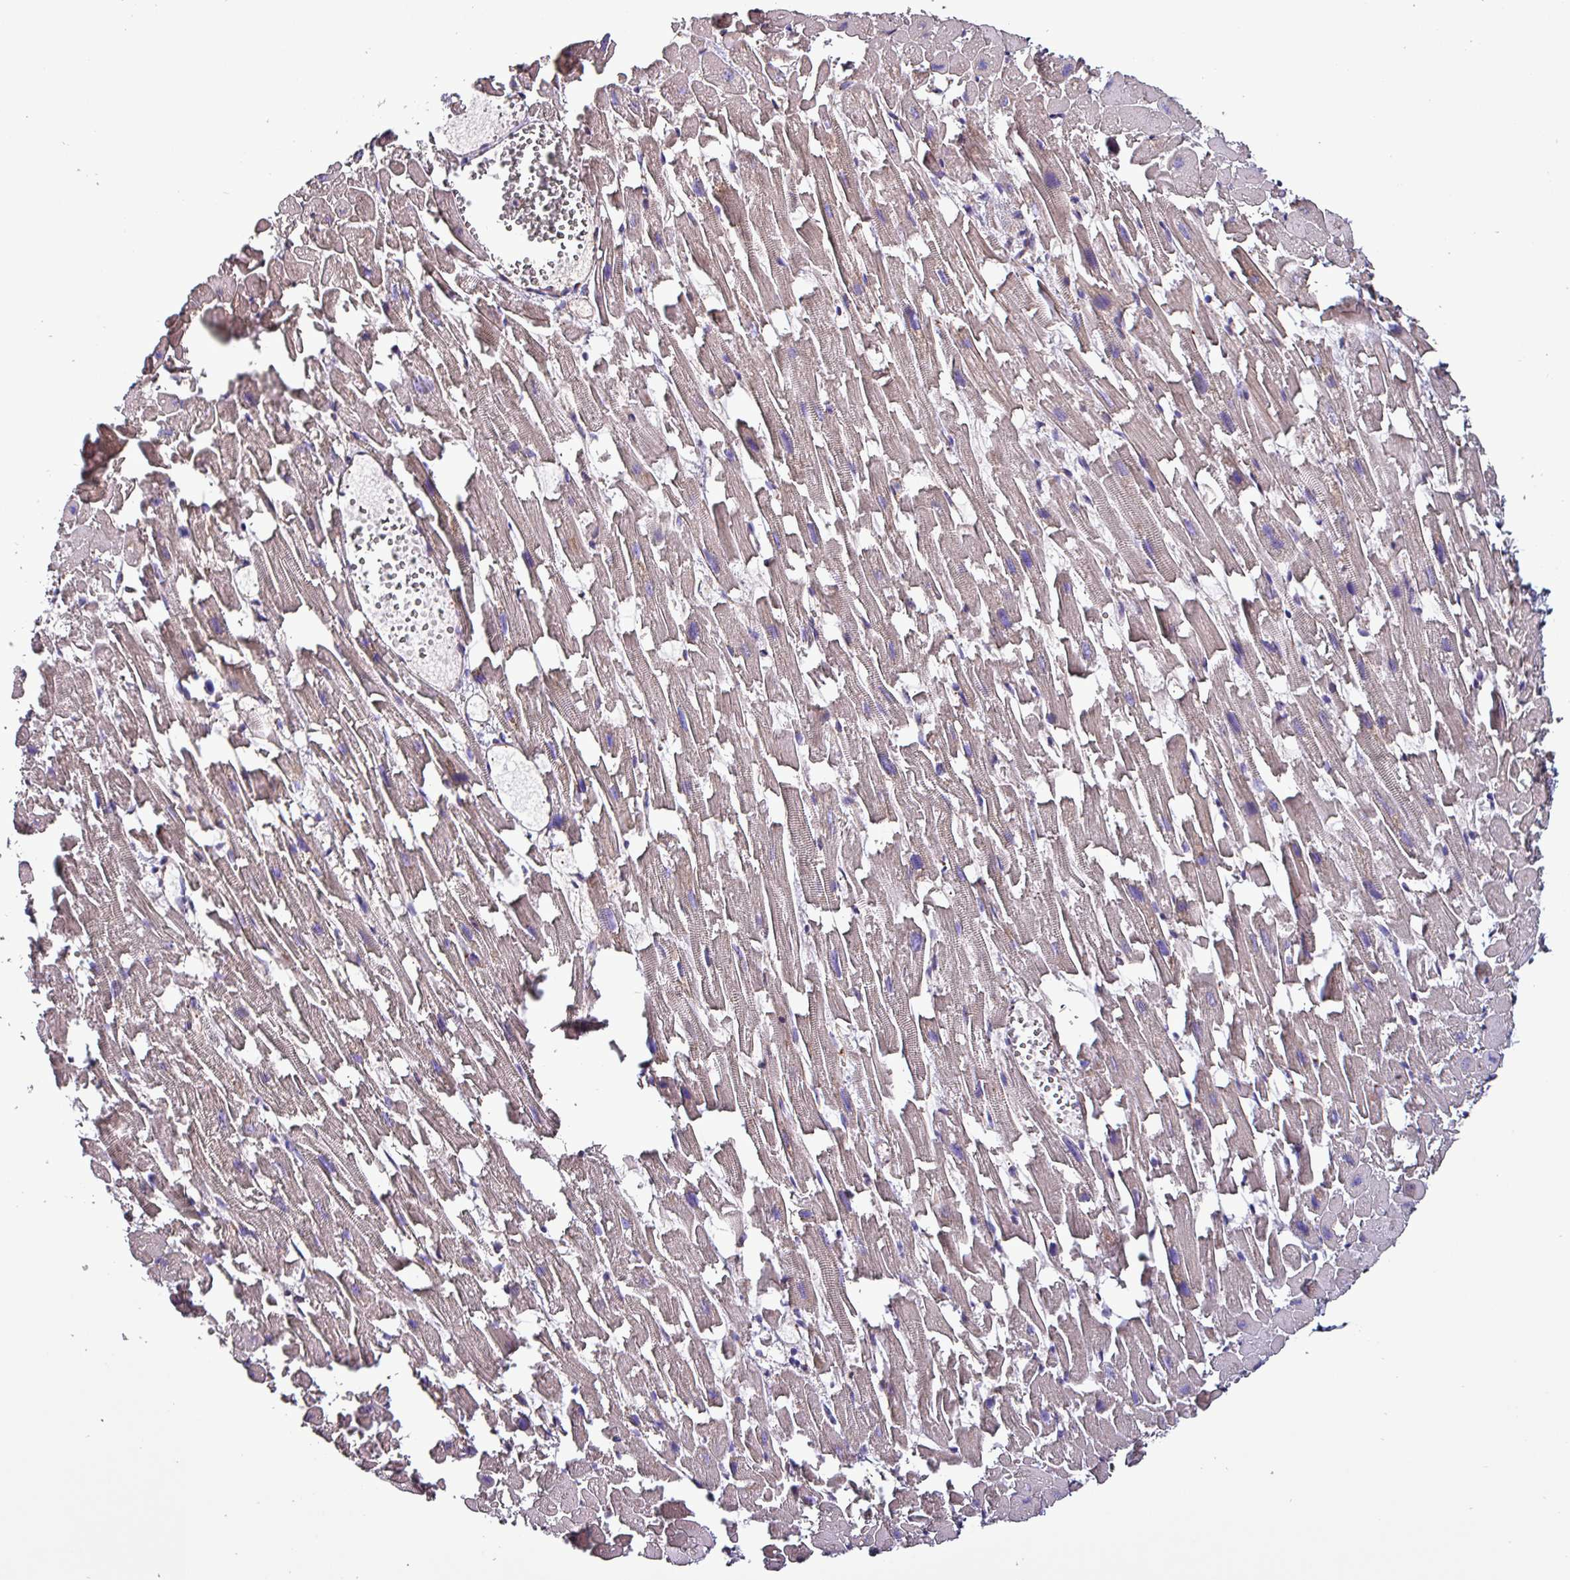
{"staining": {"intensity": "weak", "quantity": ">75%", "location": "cytoplasmic/membranous"}, "tissue": "heart muscle", "cell_type": "Cardiomyocytes", "image_type": "normal", "snomed": [{"axis": "morphology", "description": "Normal tissue, NOS"}, {"axis": "topography", "description": "Heart"}], "caption": "This photomicrograph exhibits benign heart muscle stained with IHC to label a protein in brown. The cytoplasmic/membranous of cardiomyocytes show weak positivity for the protein. Nuclei are counter-stained blue.", "gene": "VAMP4", "patient": {"sex": "female", "age": 64}}